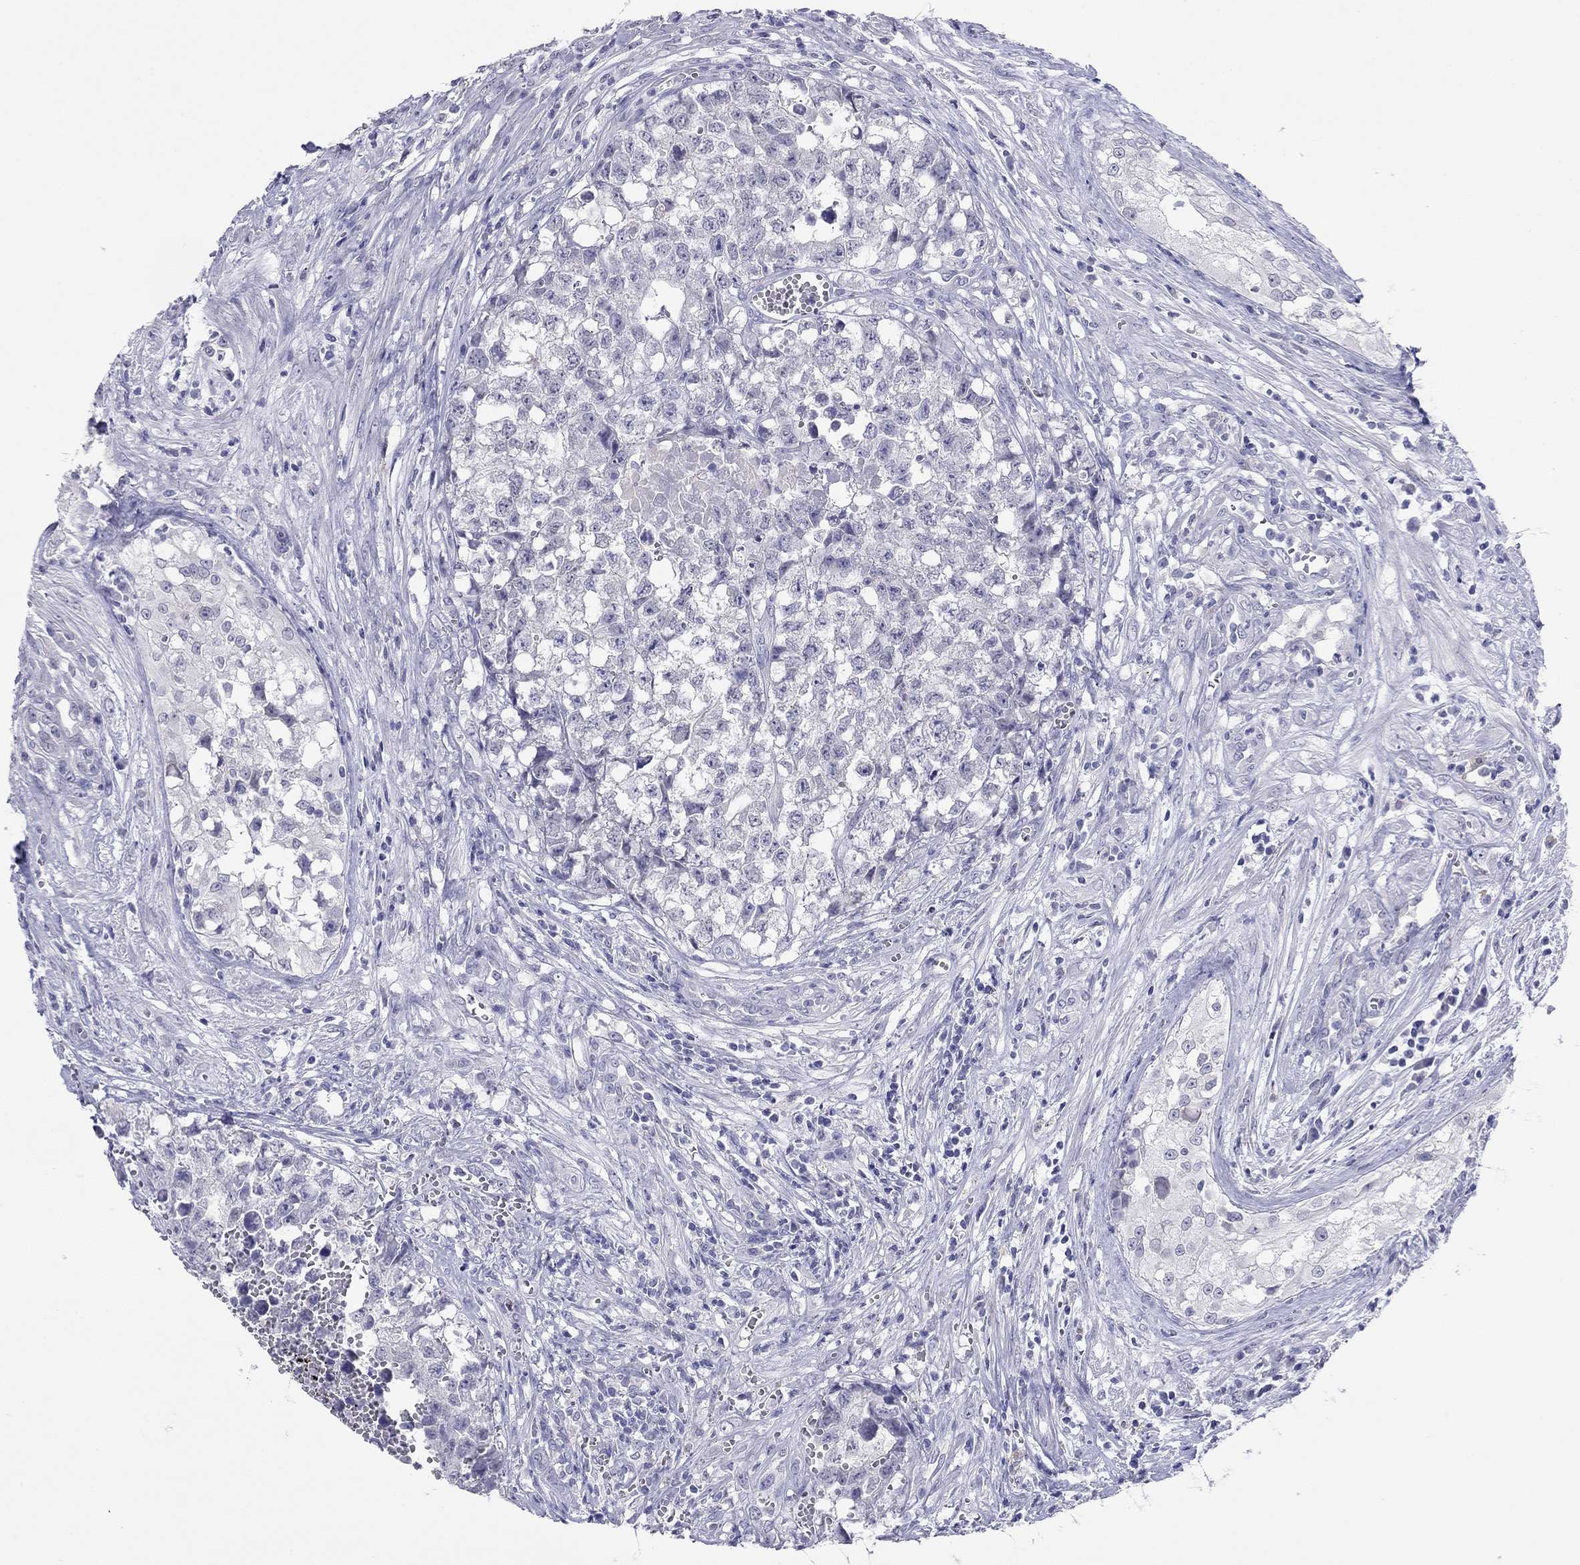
{"staining": {"intensity": "negative", "quantity": "none", "location": "none"}, "tissue": "testis cancer", "cell_type": "Tumor cells", "image_type": "cancer", "snomed": [{"axis": "morphology", "description": "Seminoma, NOS"}, {"axis": "morphology", "description": "Carcinoma, Embryonal, NOS"}, {"axis": "topography", "description": "Testis"}], "caption": "Immunohistochemical staining of testis cancer (embryonal carcinoma) displays no significant expression in tumor cells.", "gene": "ARMC12", "patient": {"sex": "male", "age": 22}}